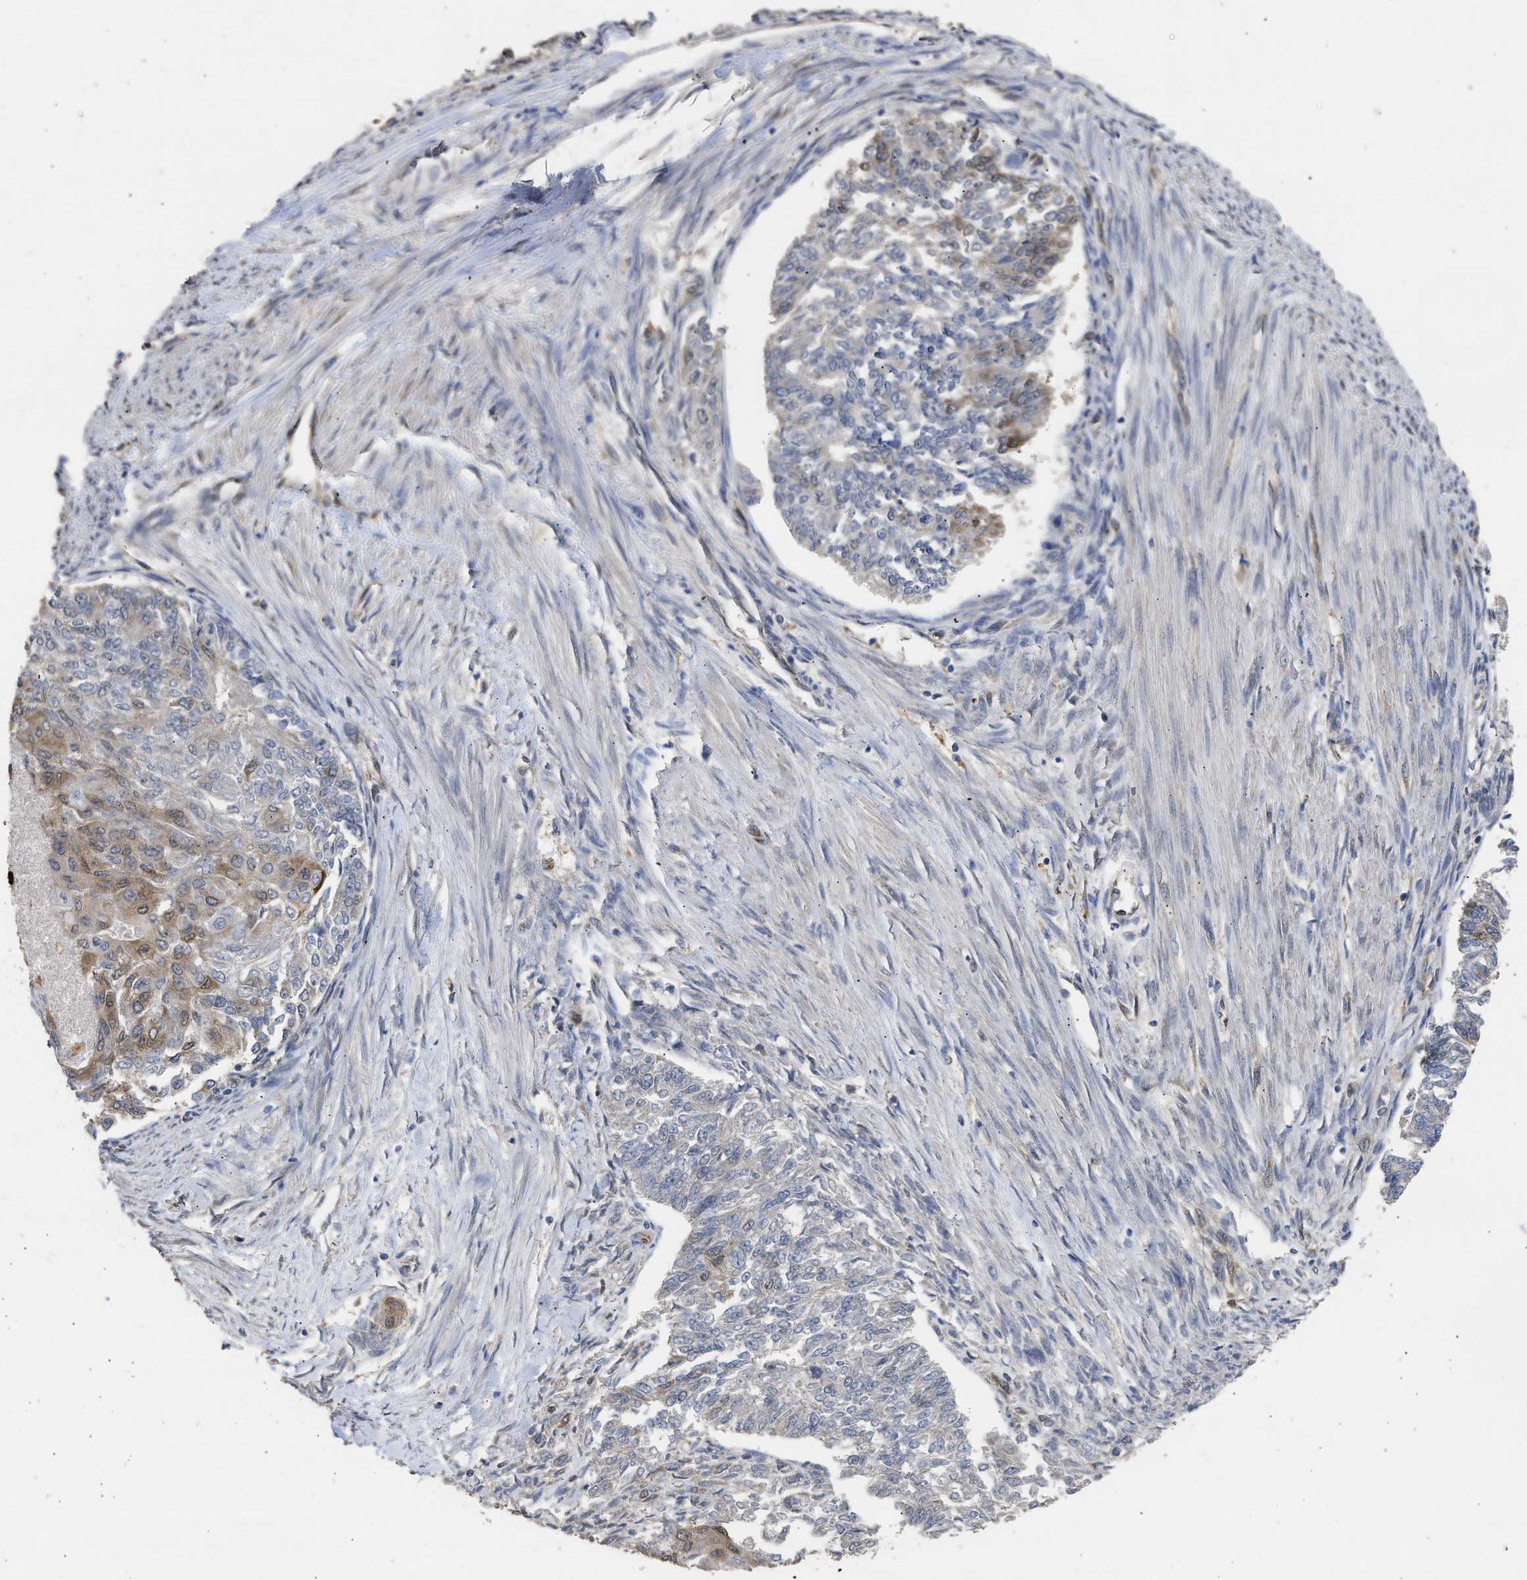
{"staining": {"intensity": "moderate", "quantity": "<25%", "location": "cytoplasmic/membranous"}, "tissue": "endometrial cancer", "cell_type": "Tumor cells", "image_type": "cancer", "snomed": [{"axis": "morphology", "description": "Adenocarcinoma, NOS"}, {"axis": "topography", "description": "Endometrium"}], "caption": "Protein staining demonstrates moderate cytoplasmic/membranous staining in approximately <25% of tumor cells in endometrial cancer (adenocarcinoma).", "gene": "DNAJC1", "patient": {"sex": "female", "age": 32}}